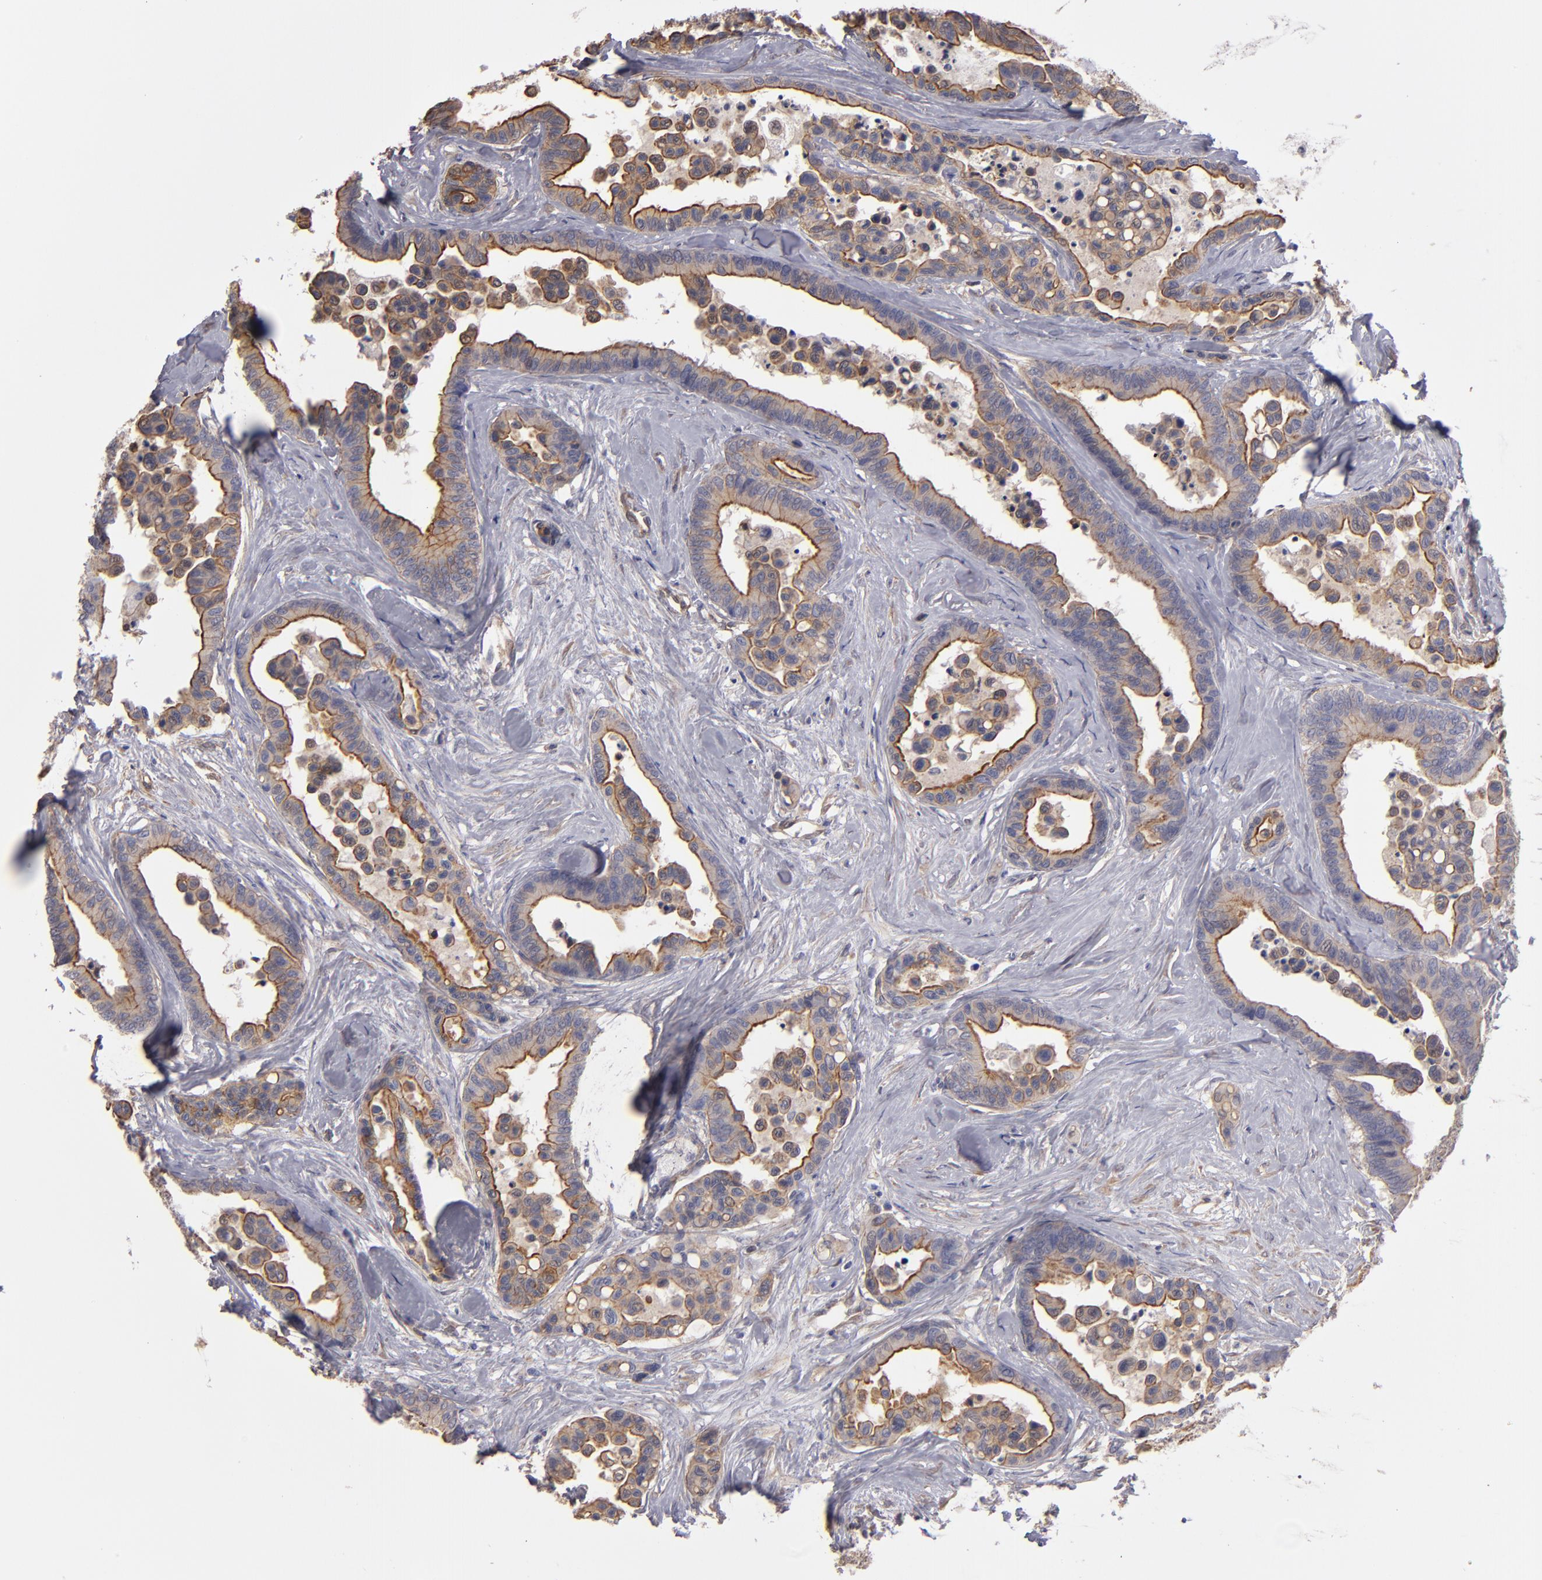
{"staining": {"intensity": "weak", "quantity": ">75%", "location": "cytoplasmic/membranous"}, "tissue": "colorectal cancer", "cell_type": "Tumor cells", "image_type": "cancer", "snomed": [{"axis": "morphology", "description": "Adenocarcinoma, NOS"}, {"axis": "topography", "description": "Colon"}], "caption": "A low amount of weak cytoplasmic/membranous expression is identified in about >75% of tumor cells in adenocarcinoma (colorectal) tissue. The staining was performed using DAB (3,3'-diaminobenzidine) to visualize the protein expression in brown, while the nuclei were stained in blue with hematoxylin (Magnification: 20x).", "gene": "NDRG2", "patient": {"sex": "male", "age": 82}}